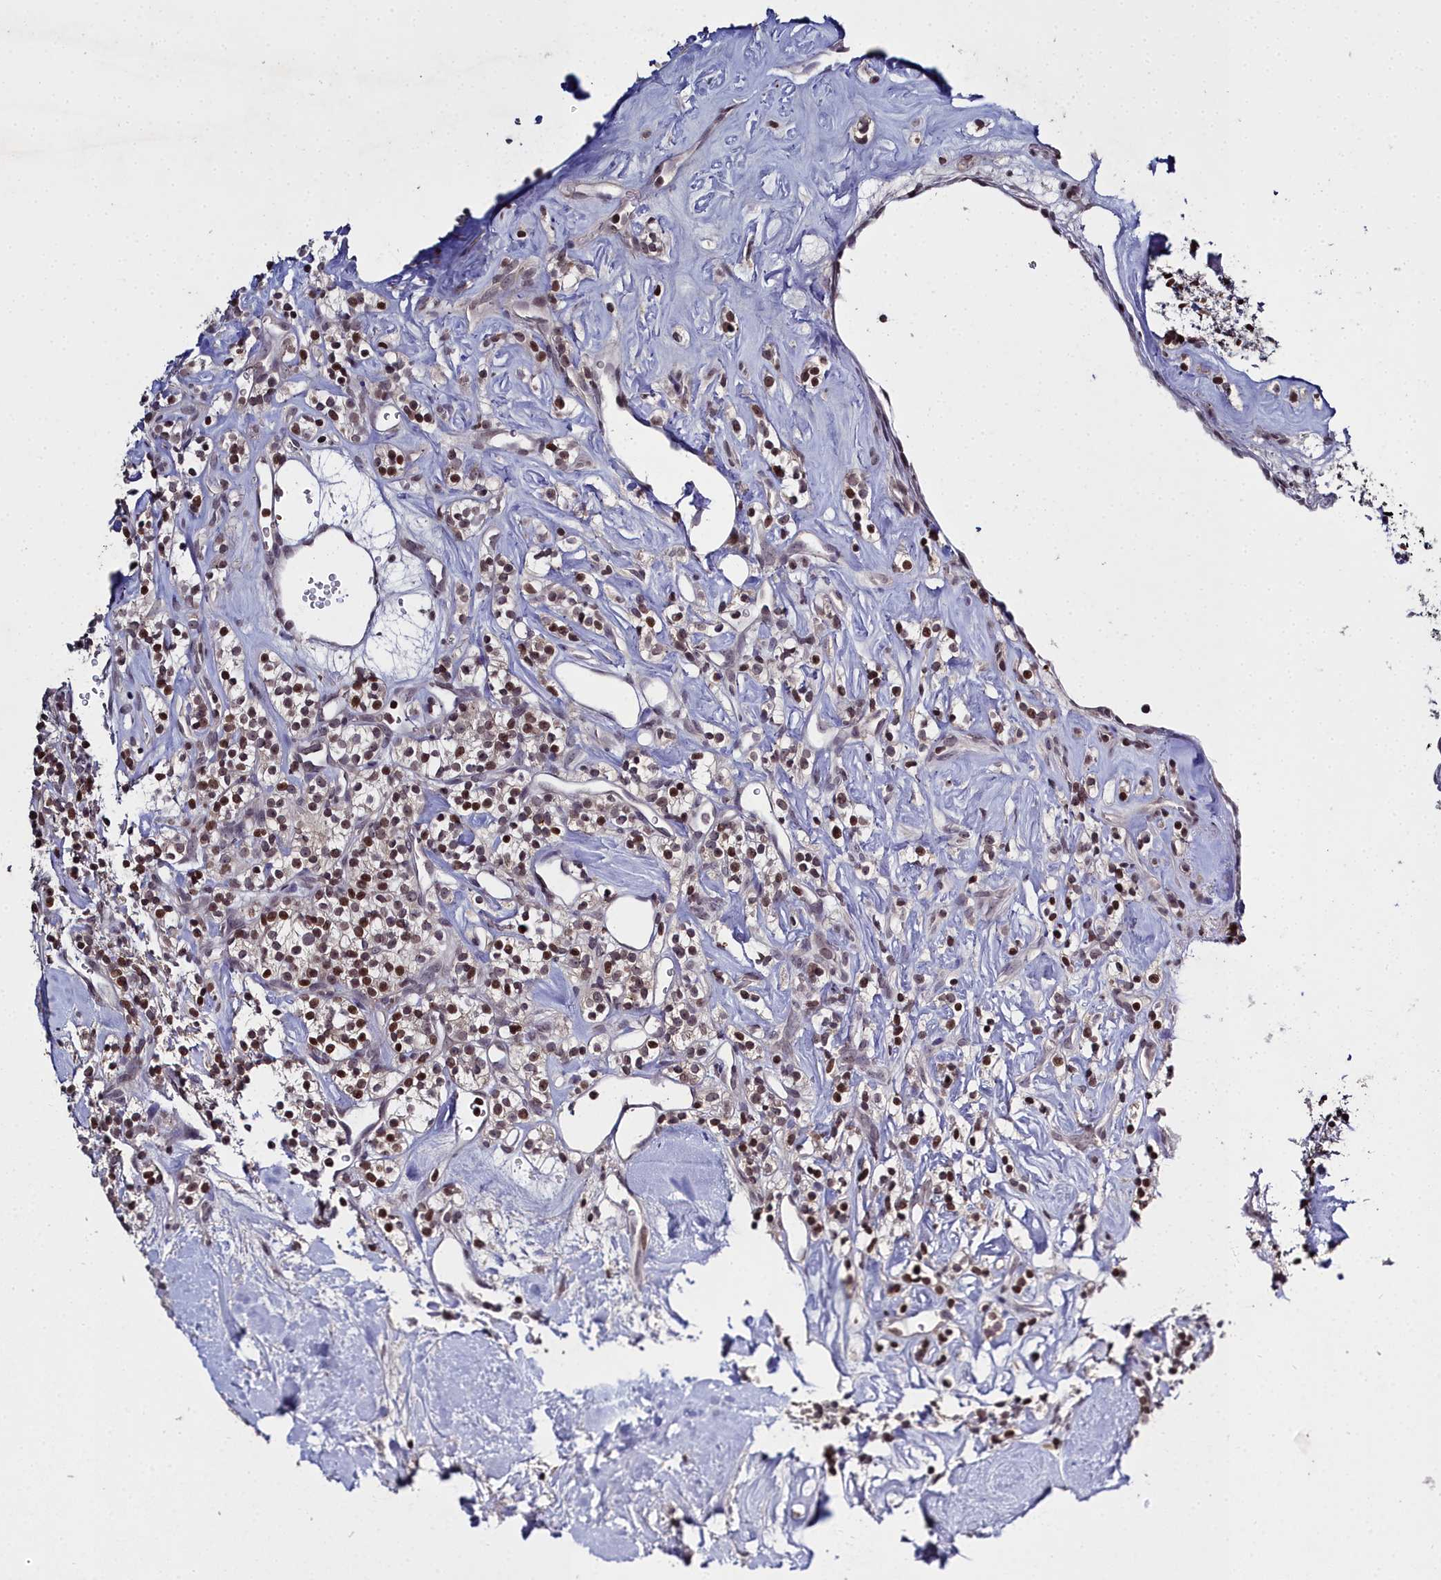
{"staining": {"intensity": "moderate", "quantity": ">75%", "location": "nuclear"}, "tissue": "renal cancer", "cell_type": "Tumor cells", "image_type": "cancer", "snomed": [{"axis": "morphology", "description": "Adenocarcinoma, NOS"}, {"axis": "topography", "description": "Kidney"}], "caption": "Immunohistochemistry micrograph of renal cancer stained for a protein (brown), which demonstrates medium levels of moderate nuclear expression in about >75% of tumor cells.", "gene": "FZD4", "patient": {"sex": "male", "age": 77}}